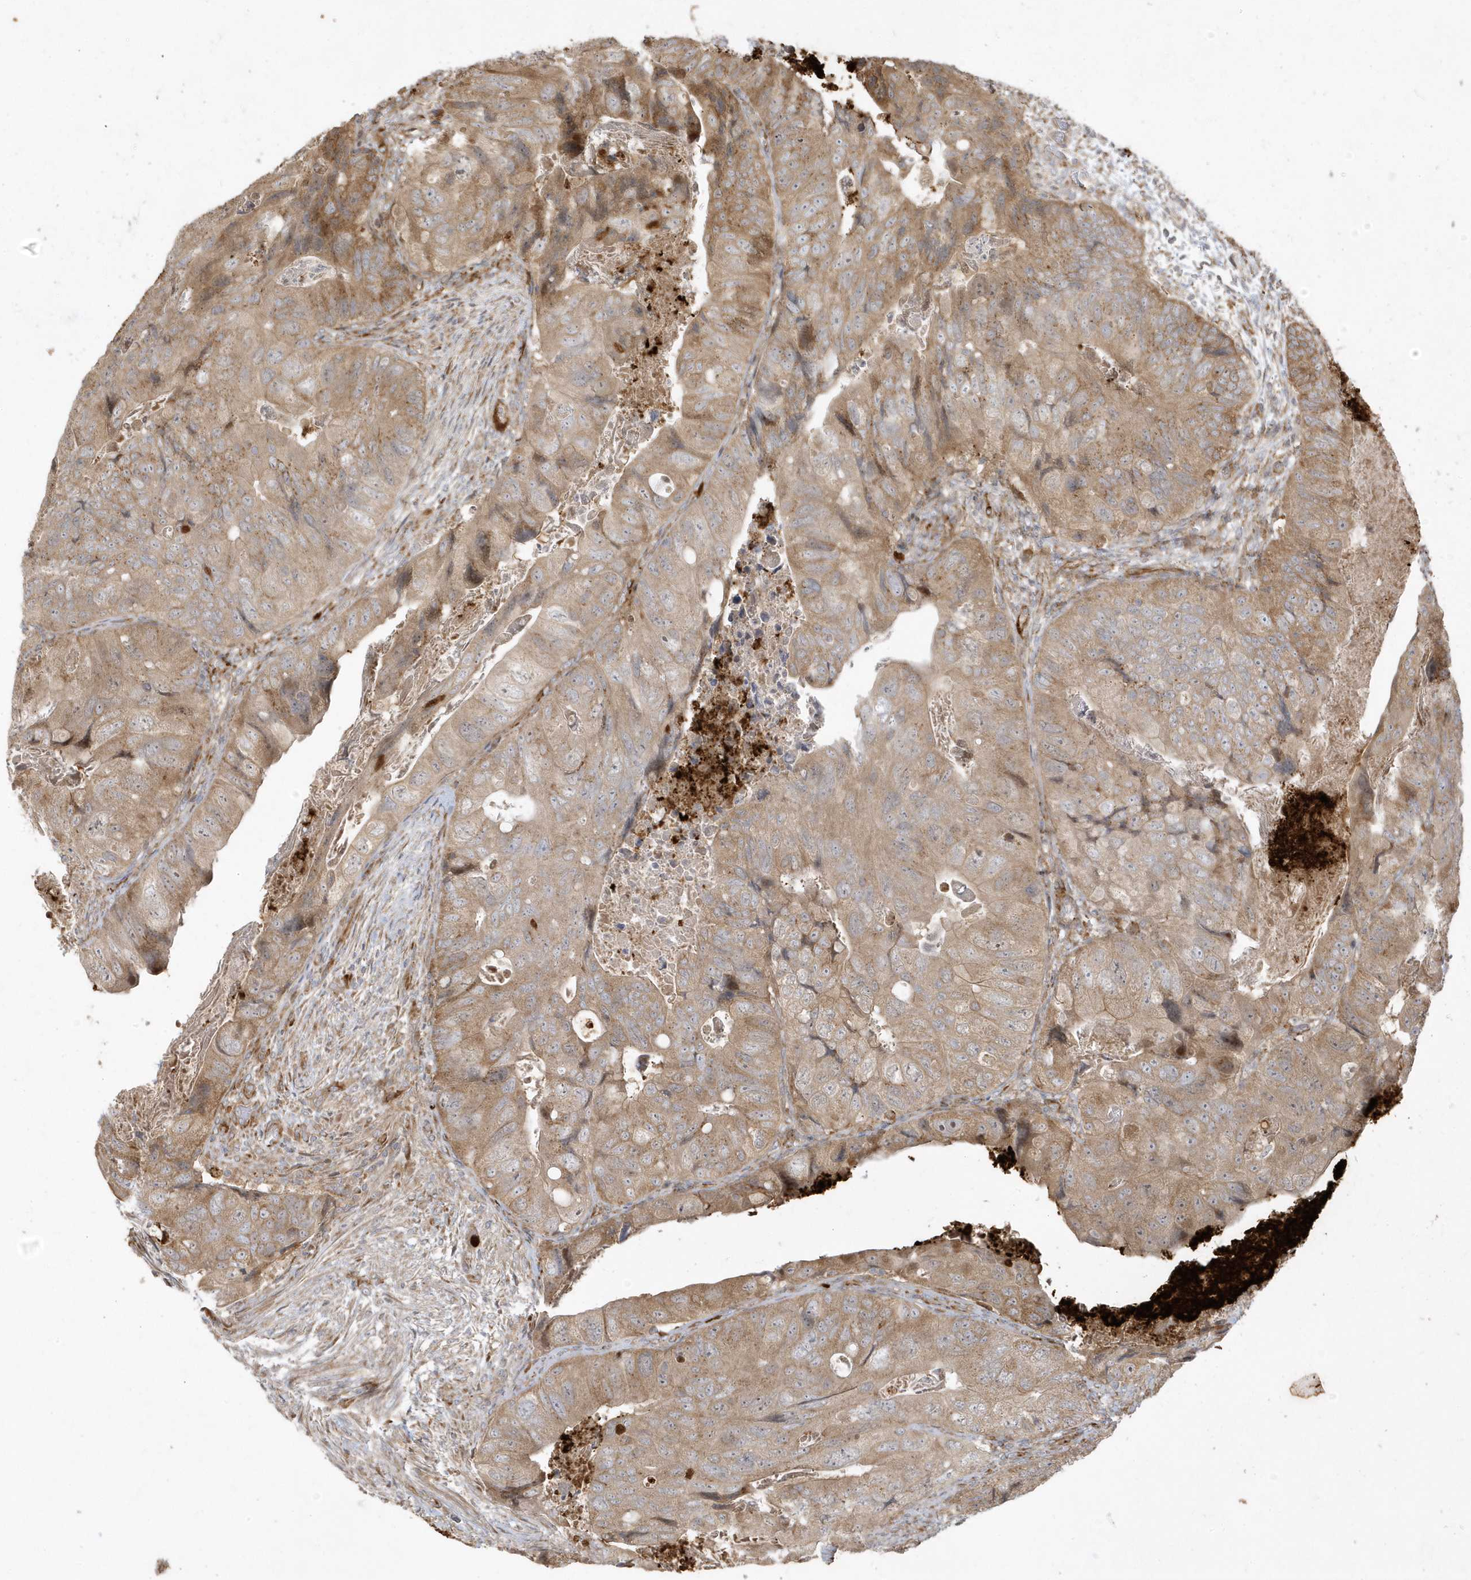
{"staining": {"intensity": "moderate", "quantity": "25%-75%", "location": "cytoplasmic/membranous"}, "tissue": "colorectal cancer", "cell_type": "Tumor cells", "image_type": "cancer", "snomed": [{"axis": "morphology", "description": "Adenocarcinoma, NOS"}, {"axis": "topography", "description": "Rectum"}], "caption": "There is medium levels of moderate cytoplasmic/membranous staining in tumor cells of colorectal cancer, as demonstrated by immunohistochemical staining (brown color).", "gene": "IFT57", "patient": {"sex": "male", "age": 63}}